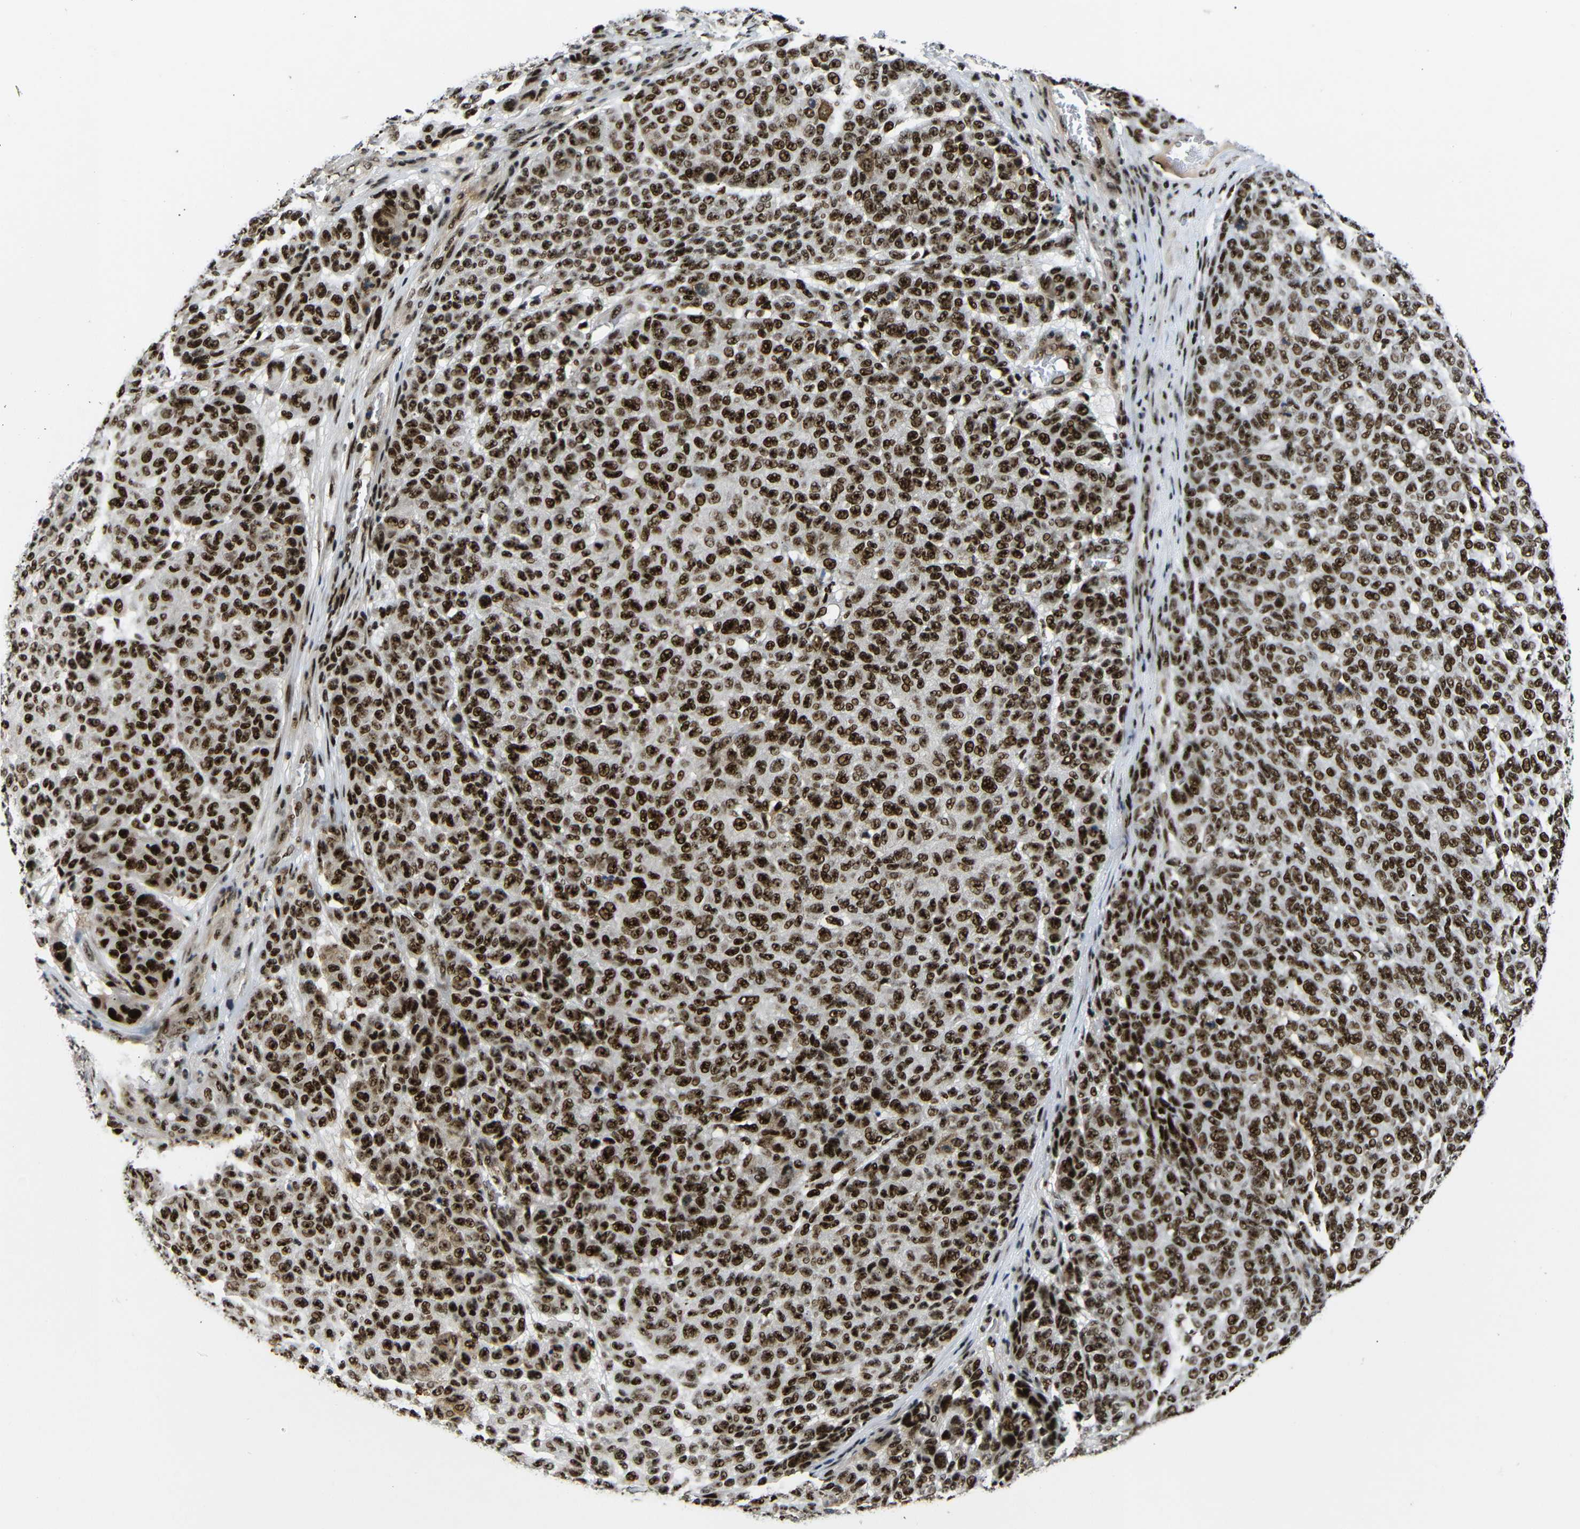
{"staining": {"intensity": "strong", "quantity": ">75%", "location": "nuclear"}, "tissue": "melanoma", "cell_type": "Tumor cells", "image_type": "cancer", "snomed": [{"axis": "morphology", "description": "Malignant melanoma, NOS"}, {"axis": "topography", "description": "Skin"}], "caption": "IHC image of malignant melanoma stained for a protein (brown), which demonstrates high levels of strong nuclear expression in about >75% of tumor cells.", "gene": "SETDB2", "patient": {"sex": "male", "age": 59}}